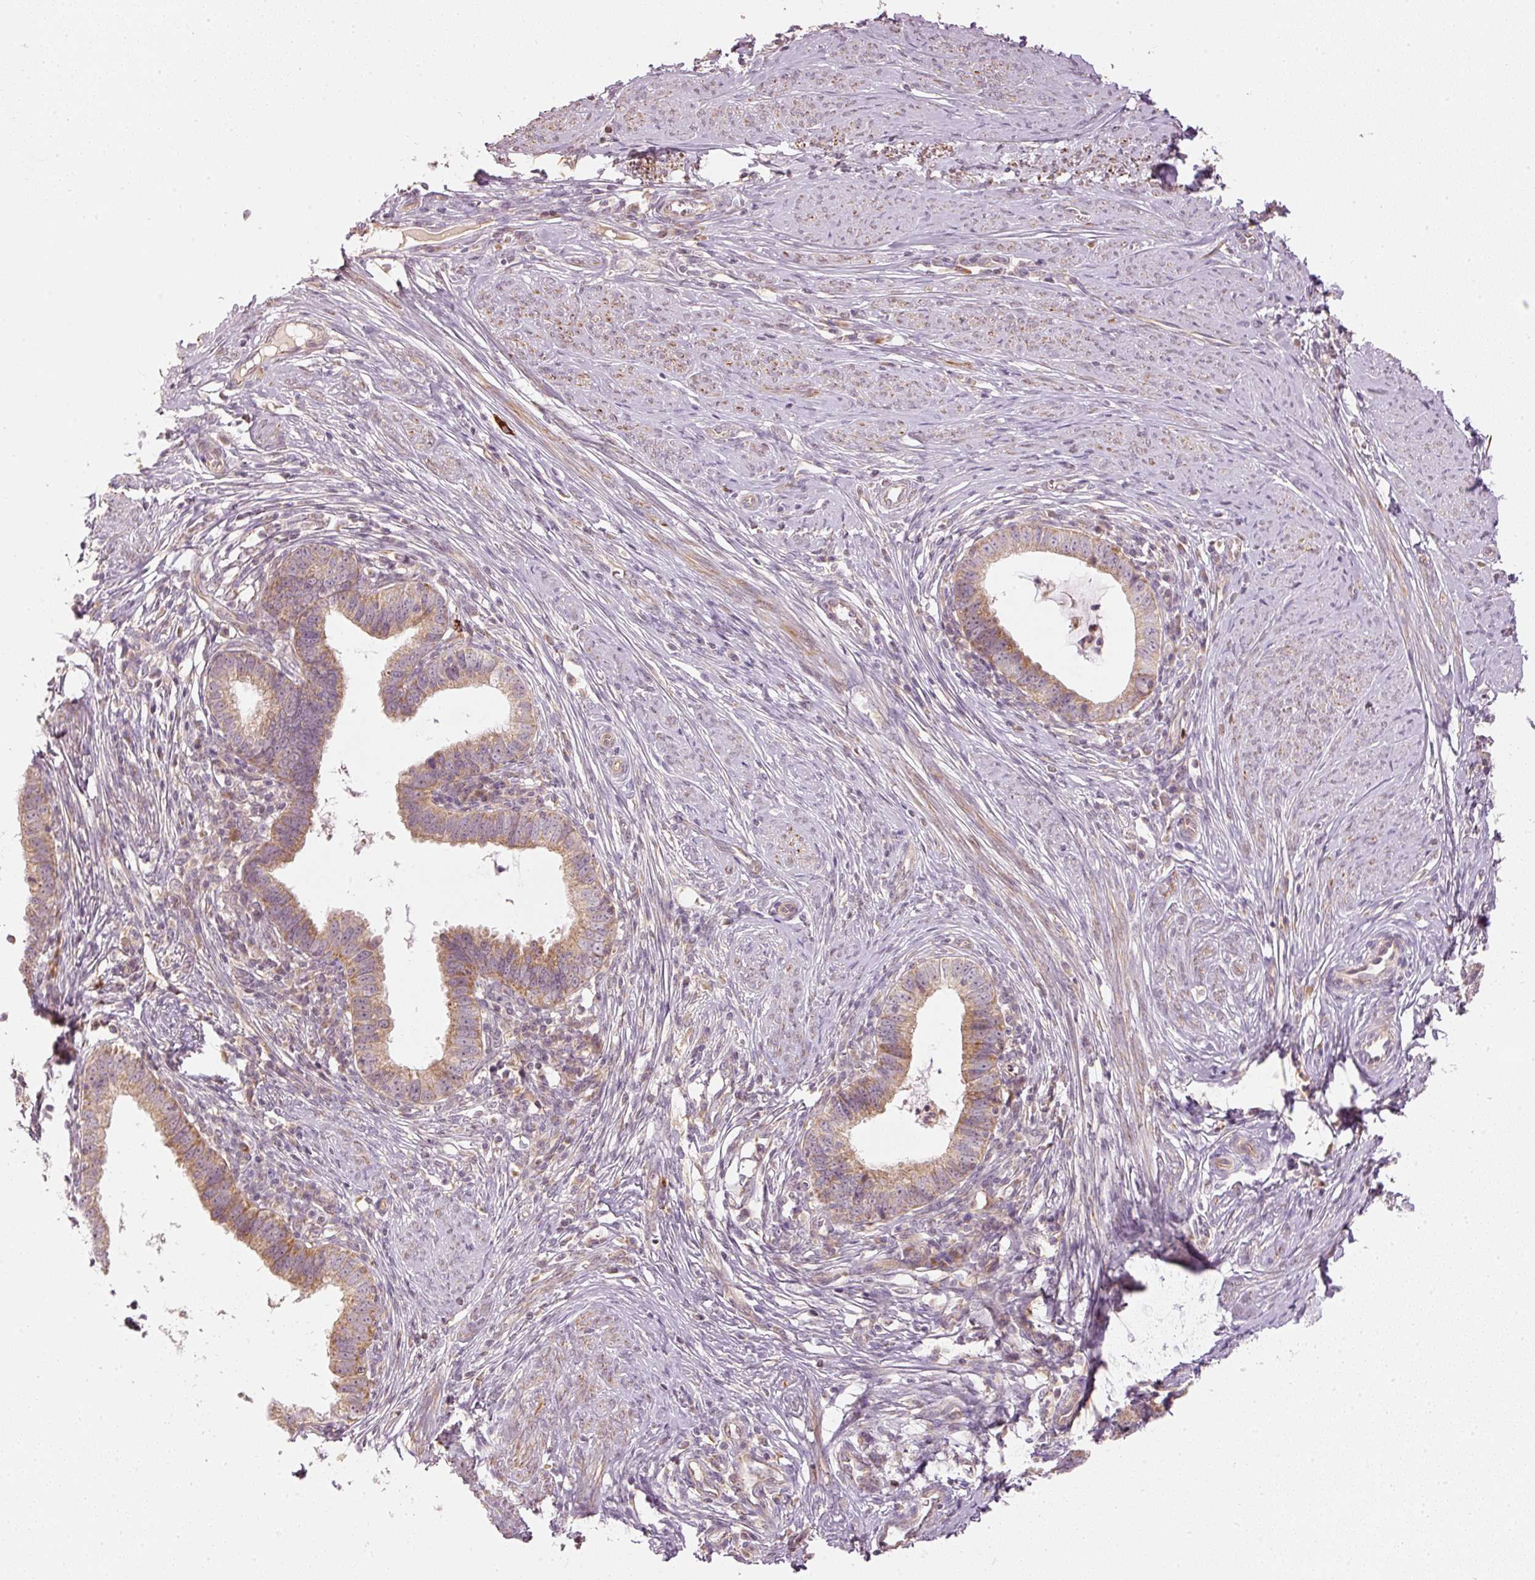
{"staining": {"intensity": "moderate", "quantity": ">75%", "location": "cytoplasmic/membranous"}, "tissue": "cervical cancer", "cell_type": "Tumor cells", "image_type": "cancer", "snomed": [{"axis": "morphology", "description": "Adenocarcinoma, NOS"}, {"axis": "topography", "description": "Cervix"}], "caption": "A photomicrograph showing moderate cytoplasmic/membranous staining in approximately >75% of tumor cells in adenocarcinoma (cervical), as visualized by brown immunohistochemical staining.", "gene": "CDC20B", "patient": {"sex": "female", "age": 36}}